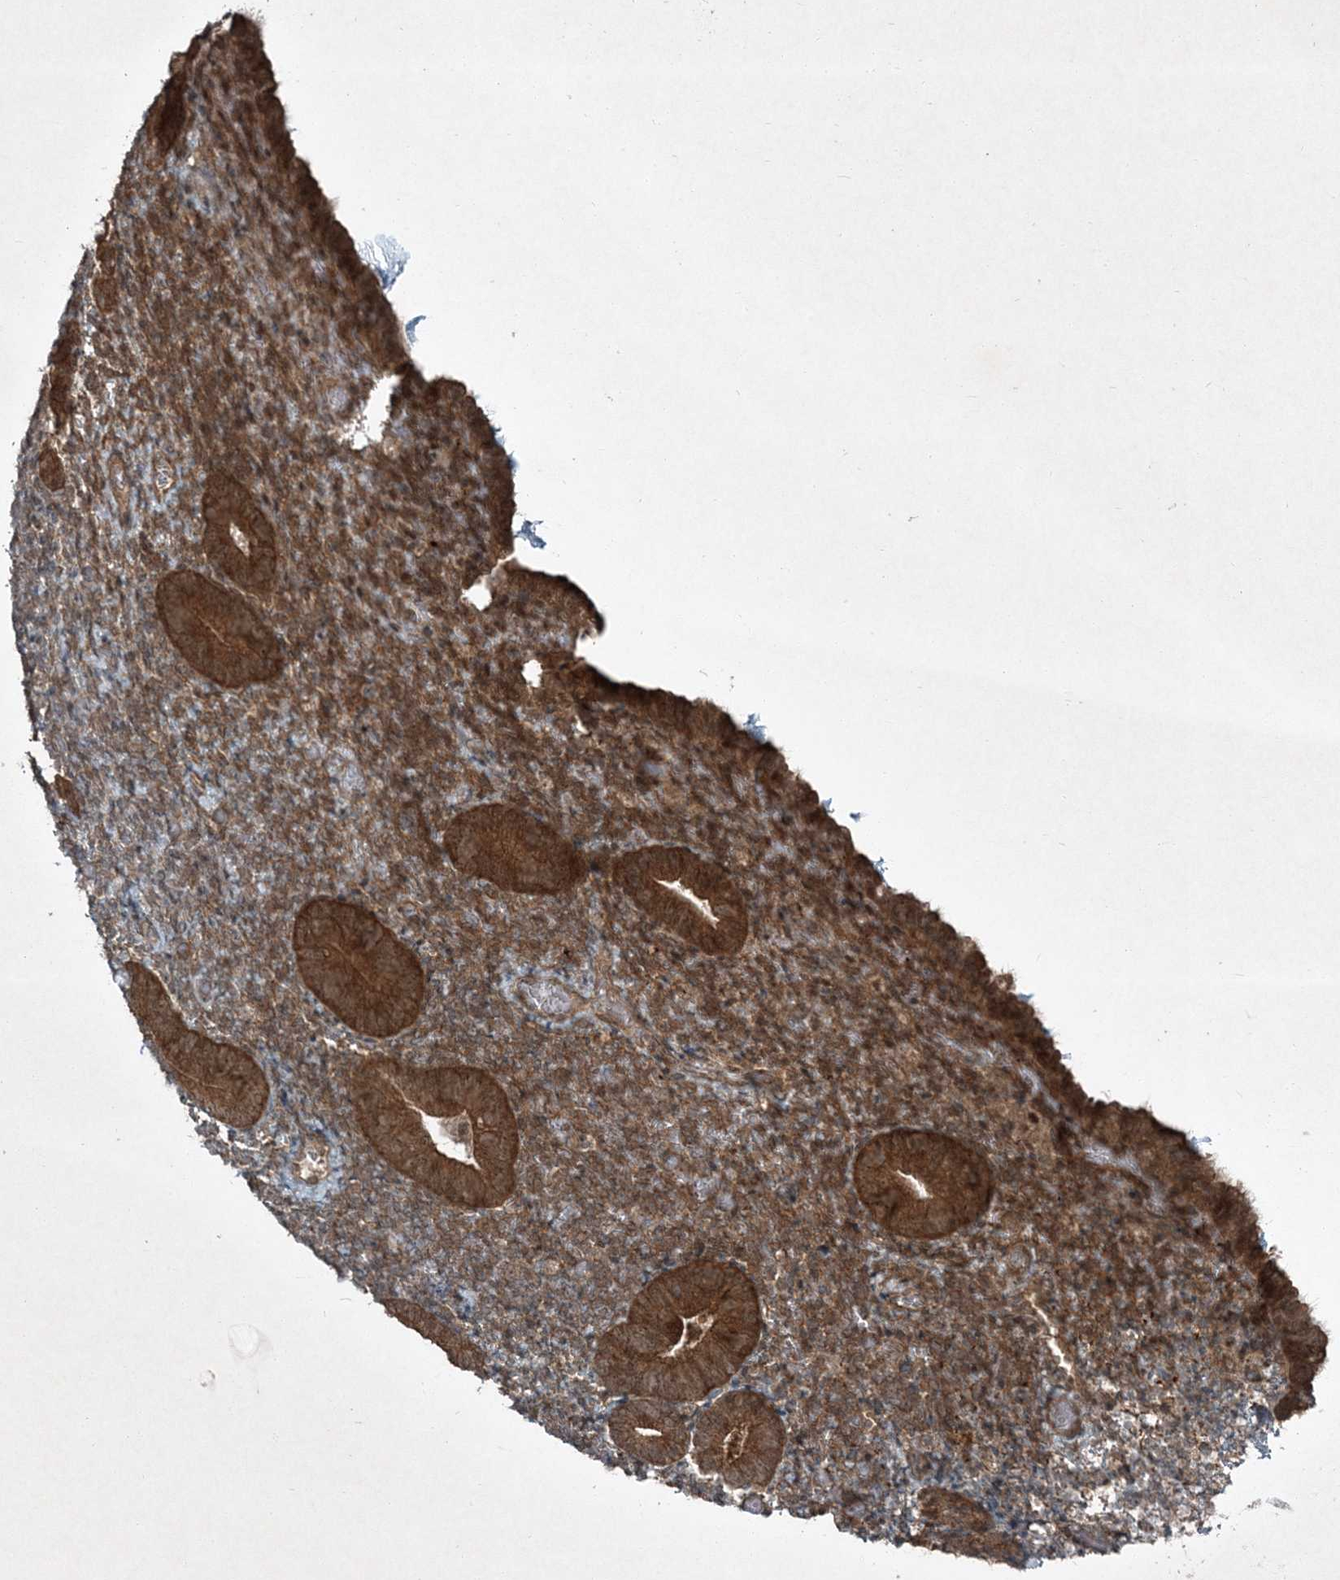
{"staining": {"intensity": "moderate", "quantity": ">75%", "location": "cytoplasmic/membranous,nuclear"}, "tissue": "endometrium", "cell_type": "Cells in endometrial stroma", "image_type": "normal", "snomed": [{"axis": "morphology", "description": "Normal tissue, NOS"}, {"axis": "topography", "description": "Endometrium"}], "caption": "Immunohistochemical staining of unremarkable human endometrium demonstrates >75% levels of moderate cytoplasmic/membranous,nuclear protein positivity in approximately >75% of cells in endometrial stroma.", "gene": "FBXL17", "patient": {"sex": "female", "age": 51}}